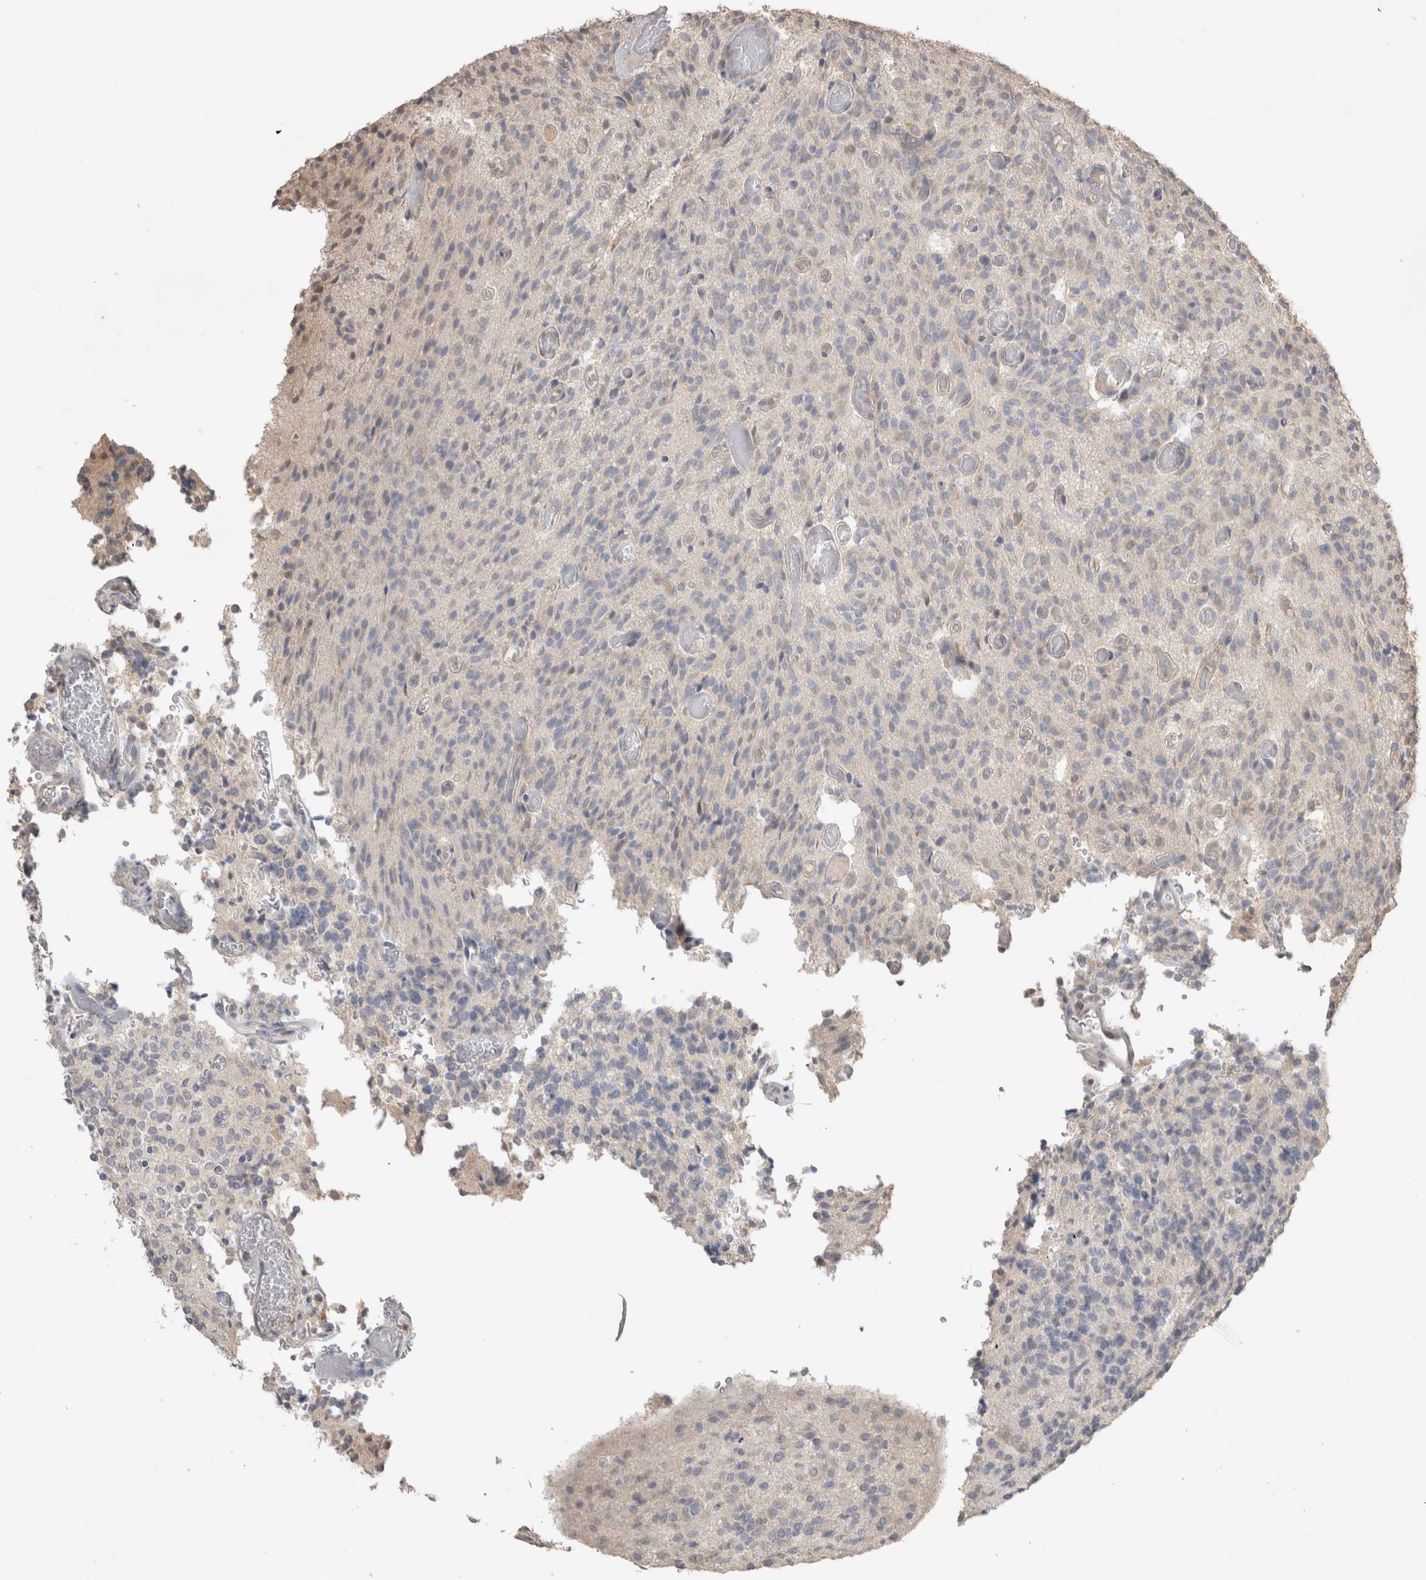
{"staining": {"intensity": "negative", "quantity": "none", "location": "none"}, "tissue": "glioma", "cell_type": "Tumor cells", "image_type": "cancer", "snomed": [{"axis": "morphology", "description": "Glioma, malignant, High grade"}, {"axis": "topography", "description": "Brain"}], "caption": "The immunohistochemistry (IHC) image has no significant expression in tumor cells of glioma tissue.", "gene": "NAALADL2", "patient": {"sex": "male", "age": 34}}